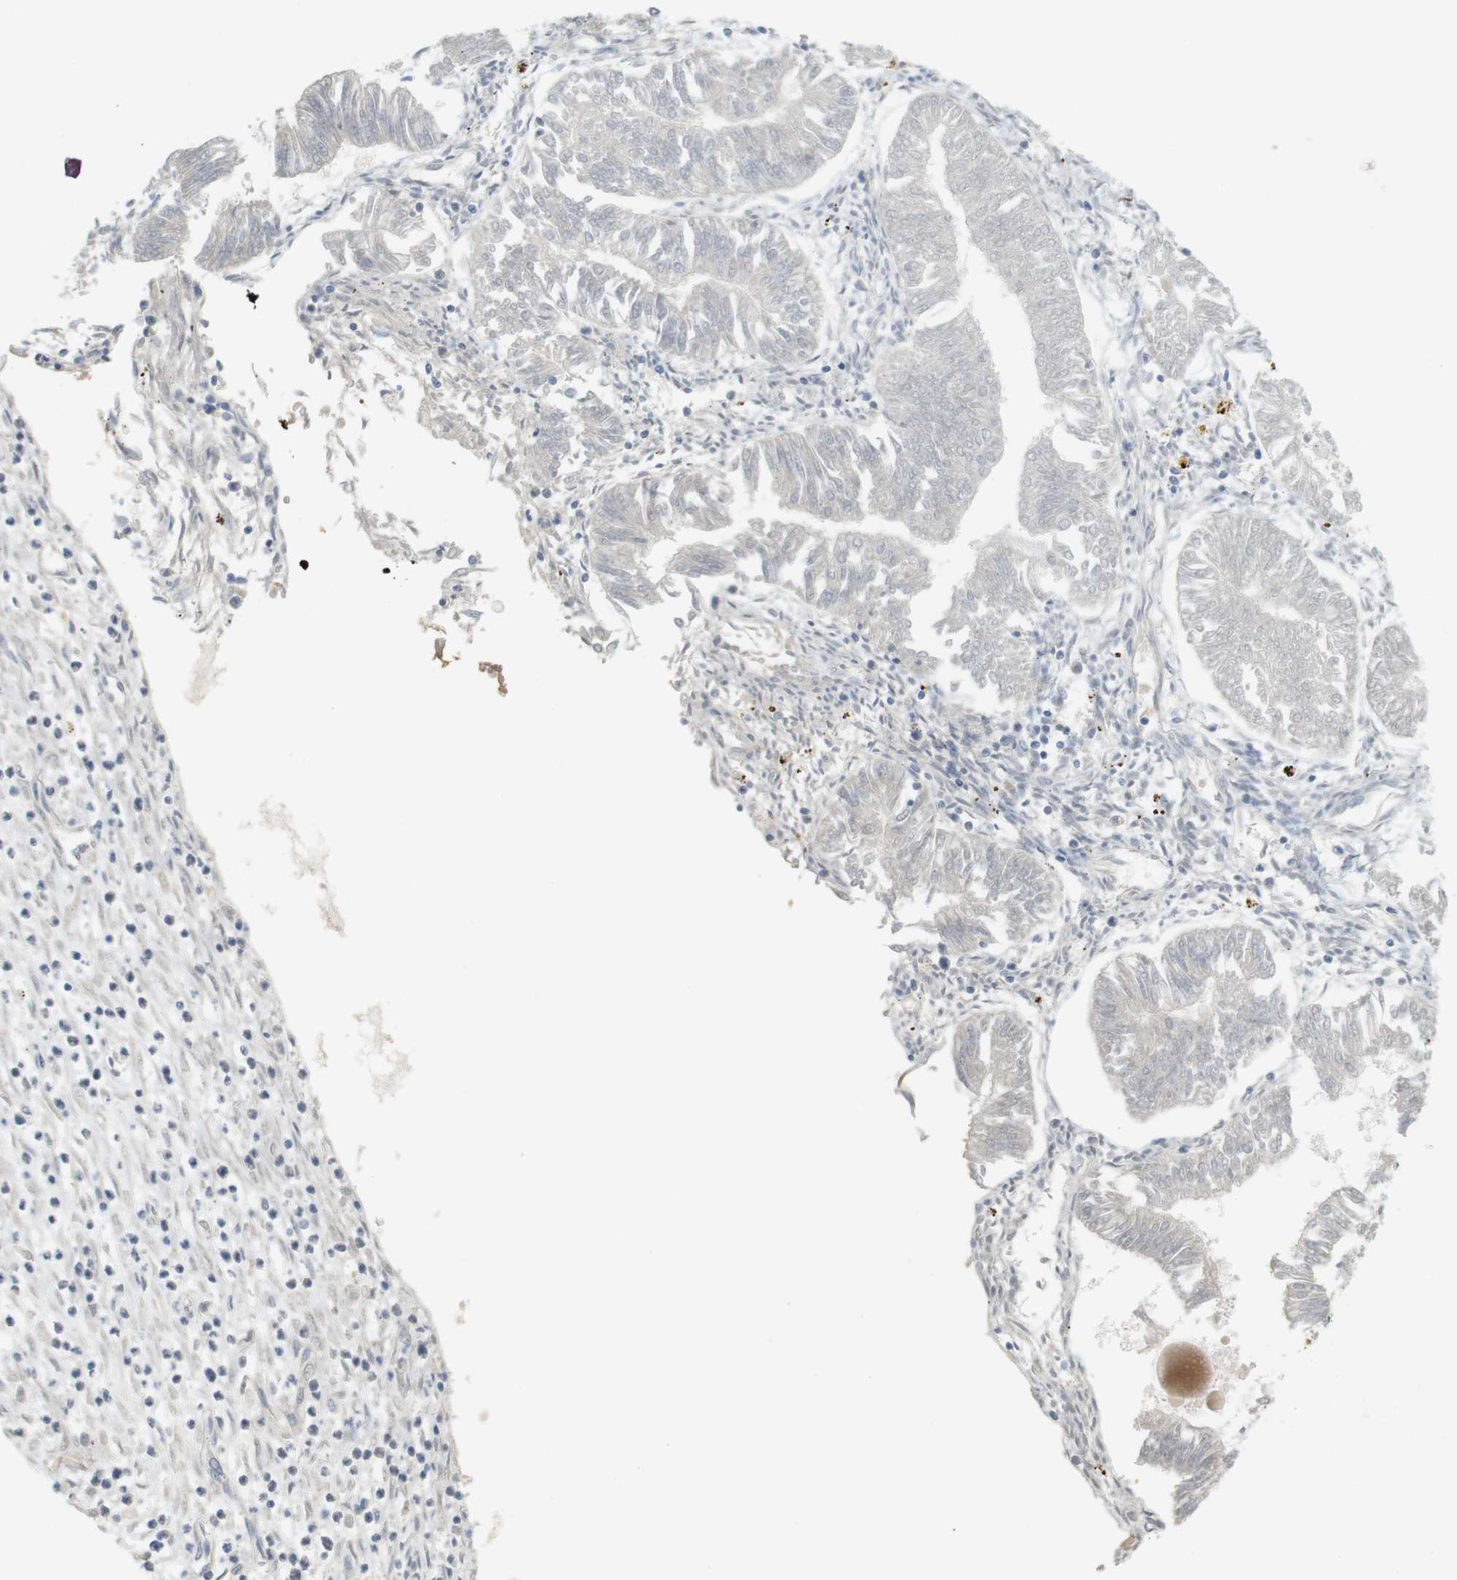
{"staining": {"intensity": "negative", "quantity": "none", "location": "none"}, "tissue": "endometrial cancer", "cell_type": "Tumor cells", "image_type": "cancer", "snomed": [{"axis": "morphology", "description": "Adenocarcinoma, NOS"}, {"axis": "topography", "description": "Endometrium"}], "caption": "Tumor cells show no significant staining in endometrial cancer (adenocarcinoma).", "gene": "PDE3A", "patient": {"sex": "female", "age": 53}}